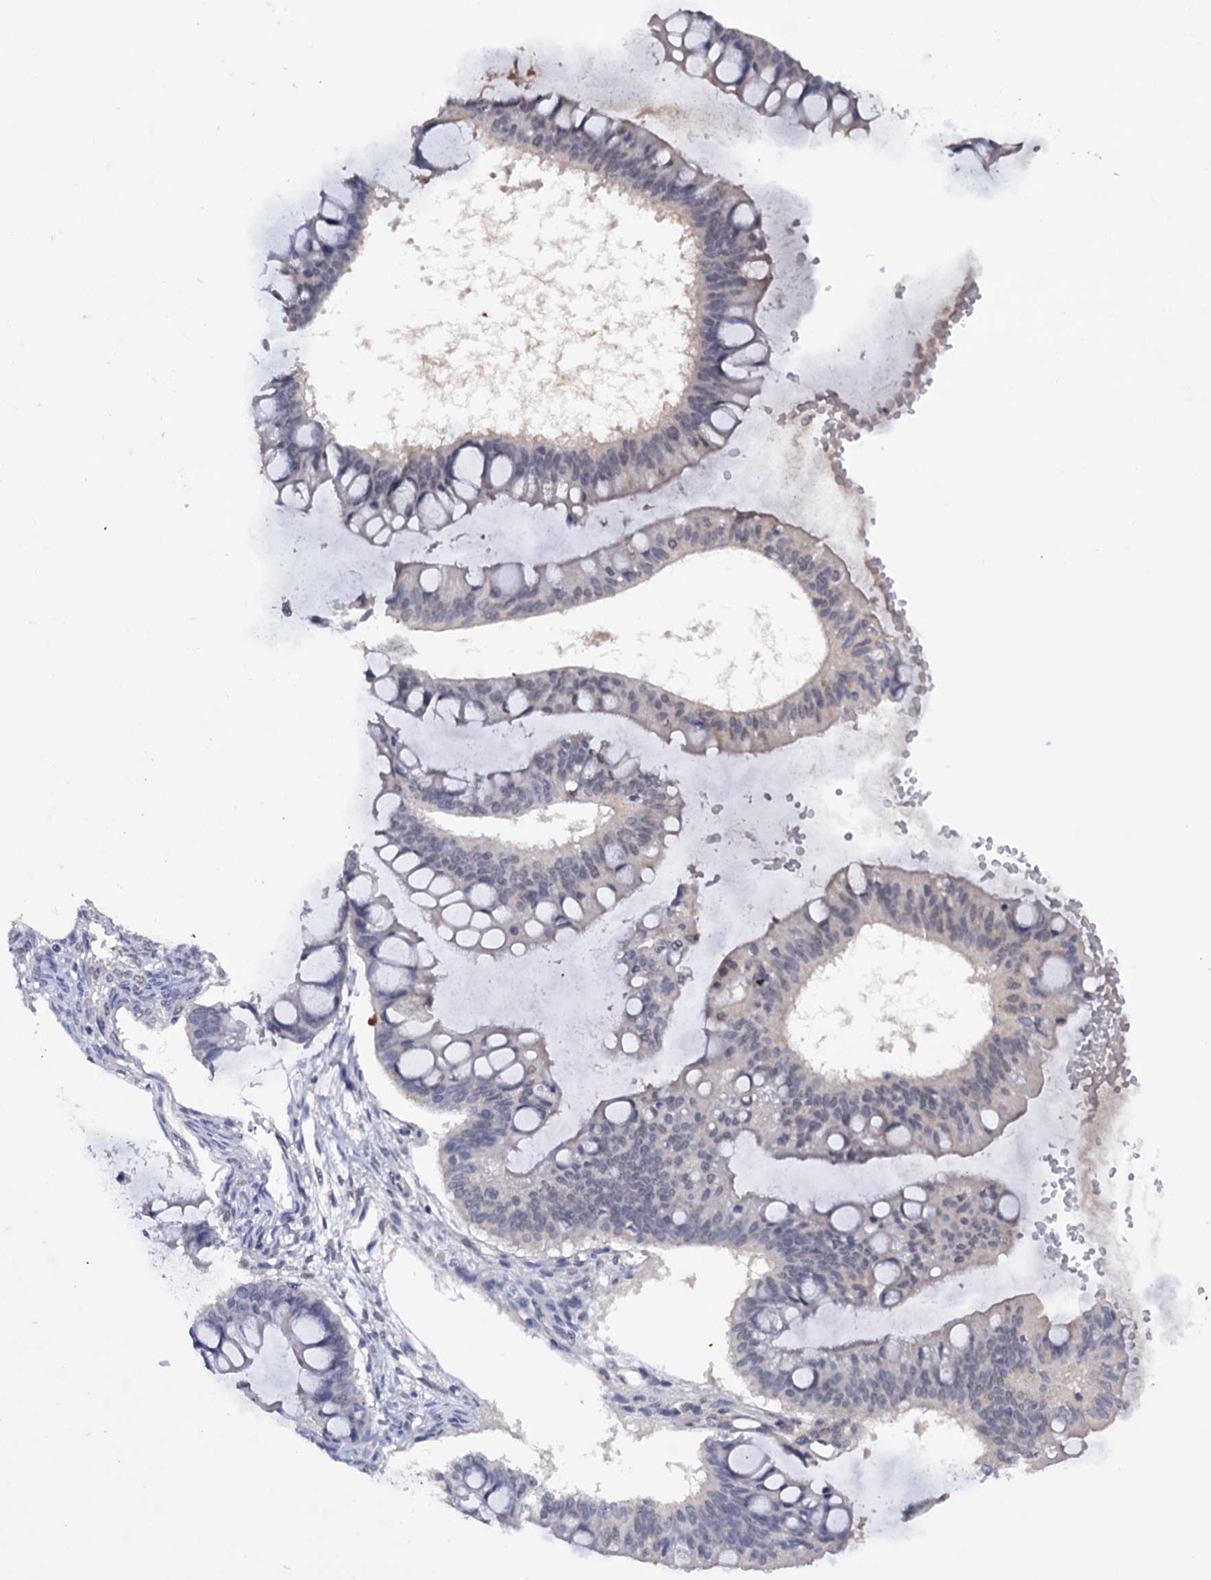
{"staining": {"intensity": "negative", "quantity": "none", "location": "none"}, "tissue": "ovarian cancer", "cell_type": "Tumor cells", "image_type": "cancer", "snomed": [{"axis": "morphology", "description": "Cystadenocarcinoma, mucinous, NOS"}, {"axis": "topography", "description": "Ovary"}], "caption": "This is a micrograph of immunohistochemistry staining of mucinous cystadenocarcinoma (ovarian), which shows no expression in tumor cells.", "gene": "TBC1D12", "patient": {"sex": "female", "age": 73}}